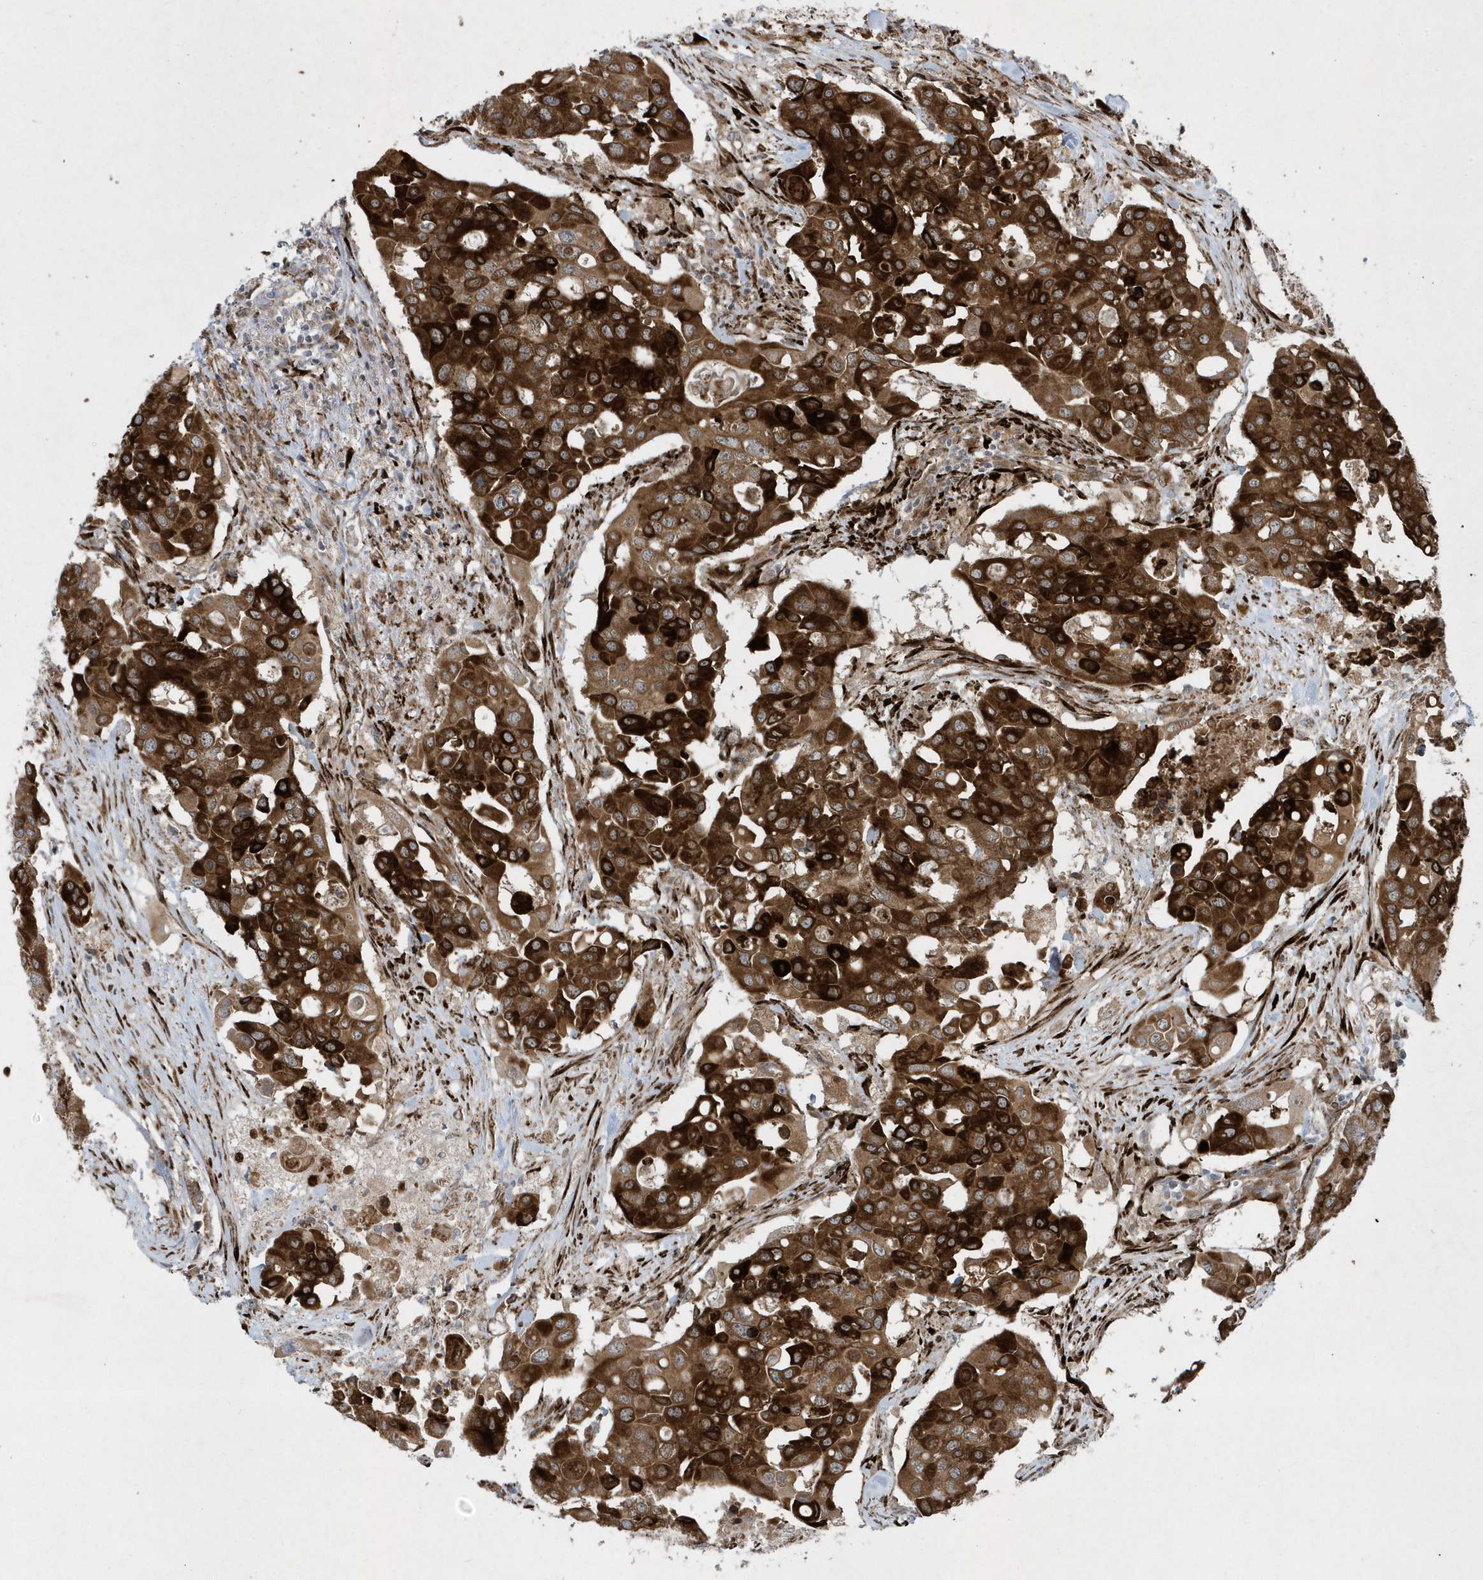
{"staining": {"intensity": "strong", "quantity": ">75%", "location": "cytoplasmic/membranous"}, "tissue": "colorectal cancer", "cell_type": "Tumor cells", "image_type": "cancer", "snomed": [{"axis": "morphology", "description": "Adenocarcinoma, NOS"}, {"axis": "topography", "description": "Colon"}], "caption": "A photomicrograph of human colorectal cancer stained for a protein reveals strong cytoplasmic/membranous brown staining in tumor cells.", "gene": "FAM98A", "patient": {"sex": "male", "age": 77}}